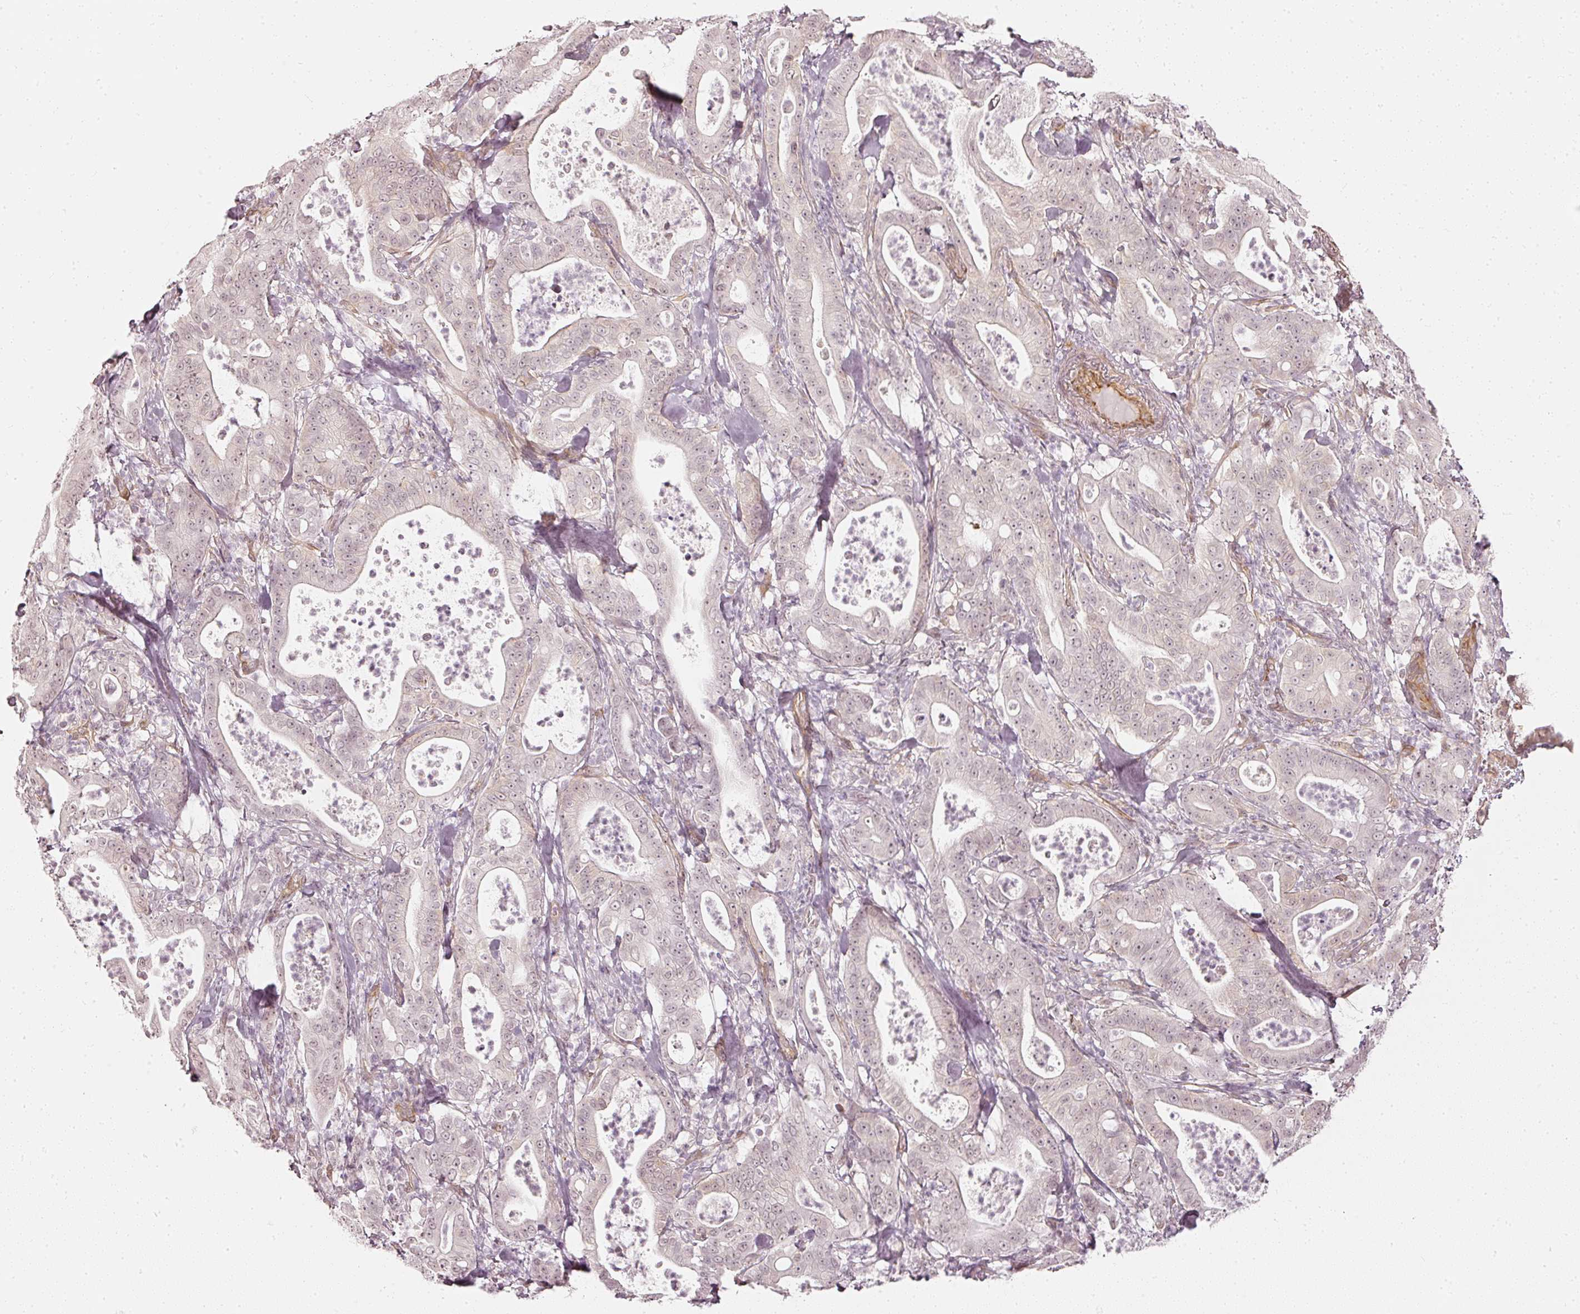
{"staining": {"intensity": "negative", "quantity": "none", "location": "none"}, "tissue": "pancreatic cancer", "cell_type": "Tumor cells", "image_type": "cancer", "snomed": [{"axis": "morphology", "description": "Adenocarcinoma, NOS"}, {"axis": "topography", "description": "Pancreas"}], "caption": "This is a image of IHC staining of pancreatic cancer (adenocarcinoma), which shows no expression in tumor cells.", "gene": "DRD2", "patient": {"sex": "male", "age": 71}}